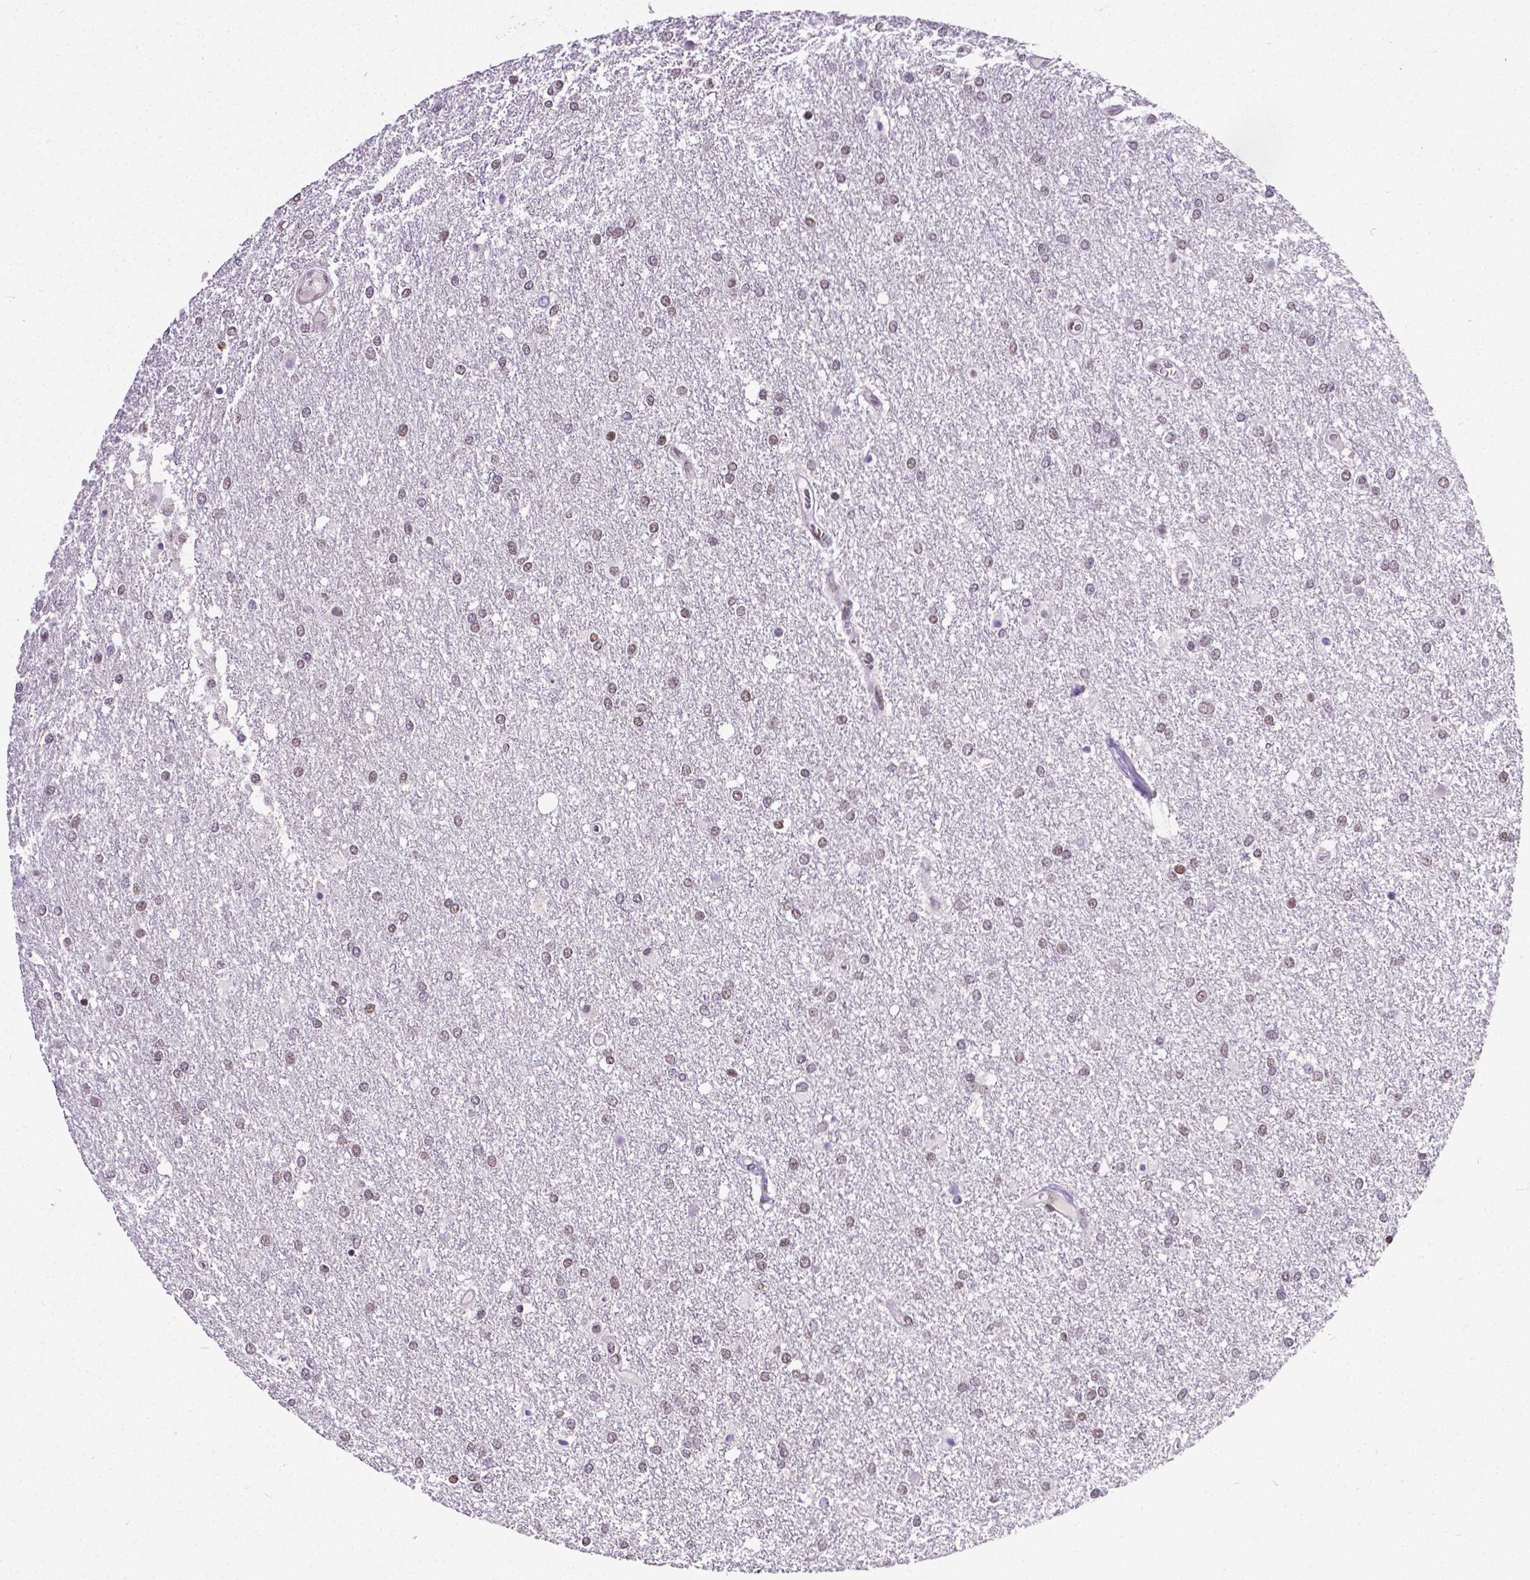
{"staining": {"intensity": "weak", "quantity": "25%-75%", "location": "nuclear"}, "tissue": "glioma", "cell_type": "Tumor cells", "image_type": "cancer", "snomed": [{"axis": "morphology", "description": "Glioma, malignant, High grade"}, {"axis": "topography", "description": "Brain"}], "caption": "Tumor cells show low levels of weak nuclear positivity in about 25%-75% of cells in glioma. The staining is performed using DAB (3,3'-diaminobenzidine) brown chromogen to label protein expression. The nuclei are counter-stained blue using hematoxylin.", "gene": "REST", "patient": {"sex": "female", "age": 61}}